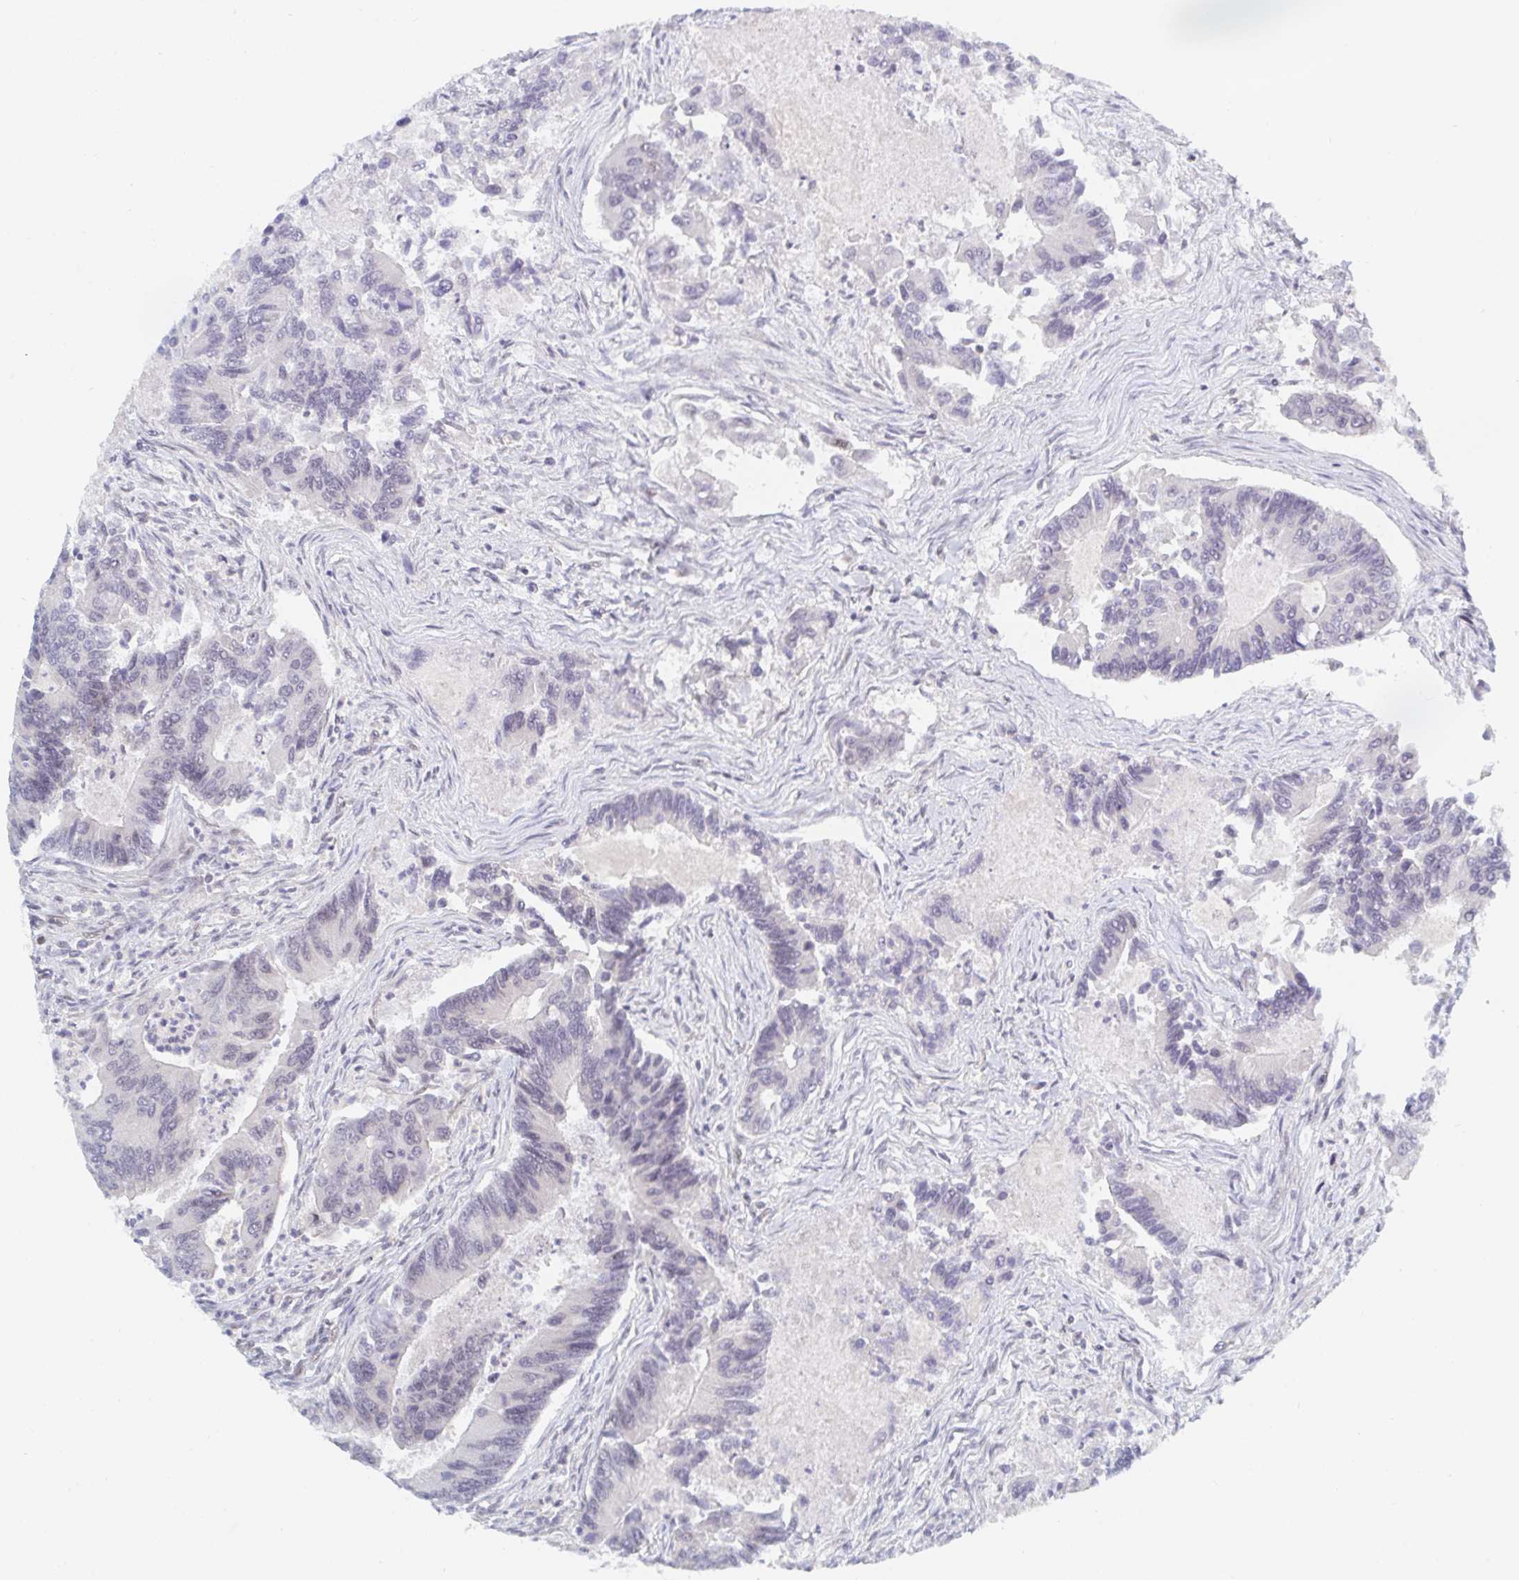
{"staining": {"intensity": "negative", "quantity": "none", "location": "none"}, "tissue": "colorectal cancer", "cell_type": "Tumor cells", "image_type": "cancer", "snomed": [{"axis": "morphology", "description": "Adenocarcinoma, NOS"}, {"axis": "topography", "description": "Colon"}], "caption": "Immunohistochemistry photomicrograph of colorectal cancer stained for a protein (brown), which displays no staining in tumor cells.", "gene": "CHD2", "patient": {"sex": "female", "age": 67}}